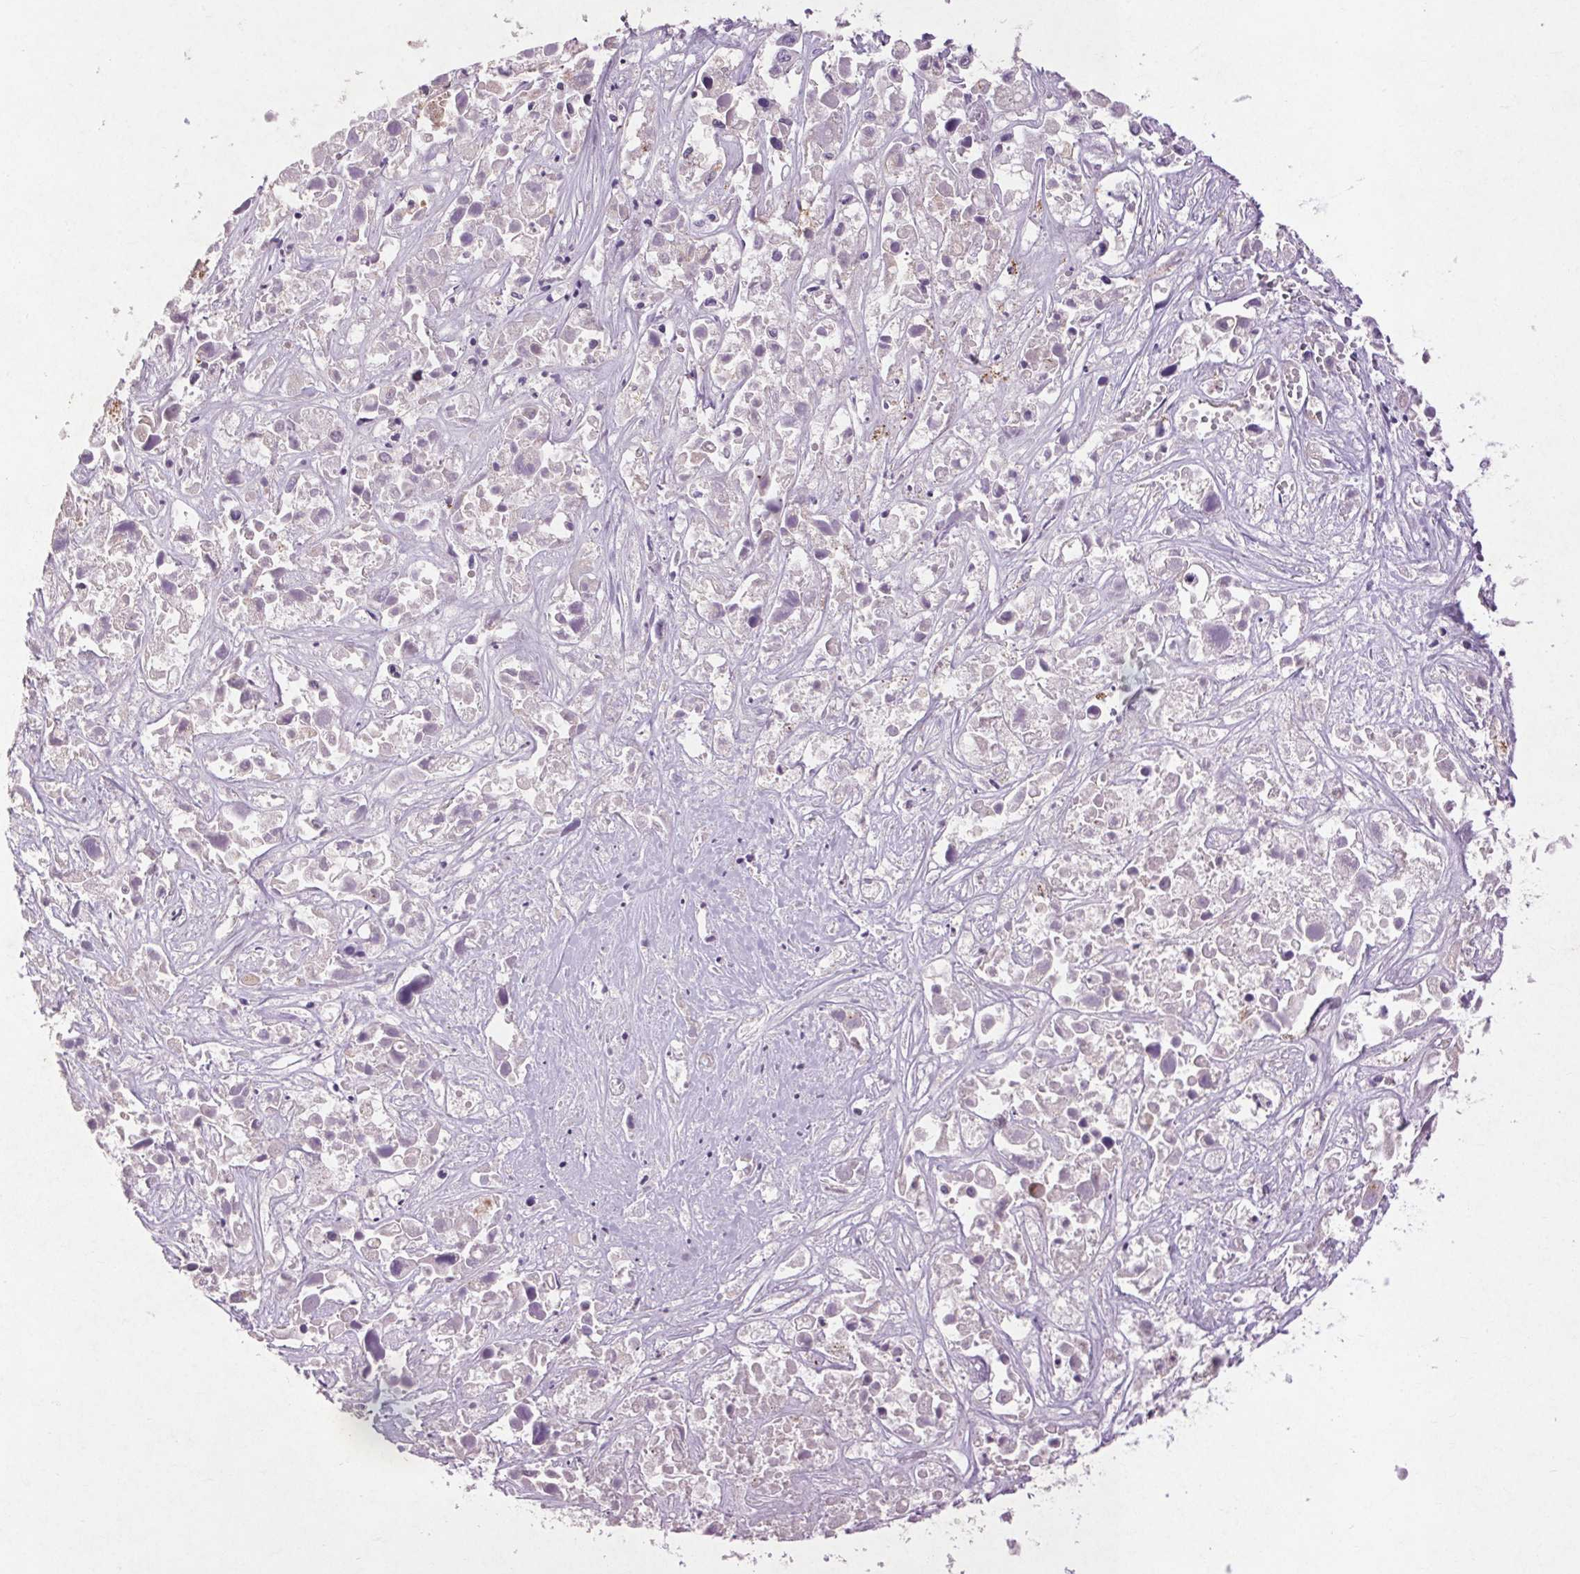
{"staining": {"intensity": "negative", "quantity": "none", "location": "none"}, "tissue": "liver cancer", "cell_type": "Tumor cells", "image_type": "cancer", "snomed": [{"axis": "morphology", "description": "Cholangiocarcinoma"}, {"axis": "topography", "description": "Liver"}], "caption": "IHC image of neoplastic tissue: human liver cancer stained with DAB demonstrates no significant protein expression in tumor cells.", "gene": "FNDC7", "patient": {"sex": "male", "age": 81}}